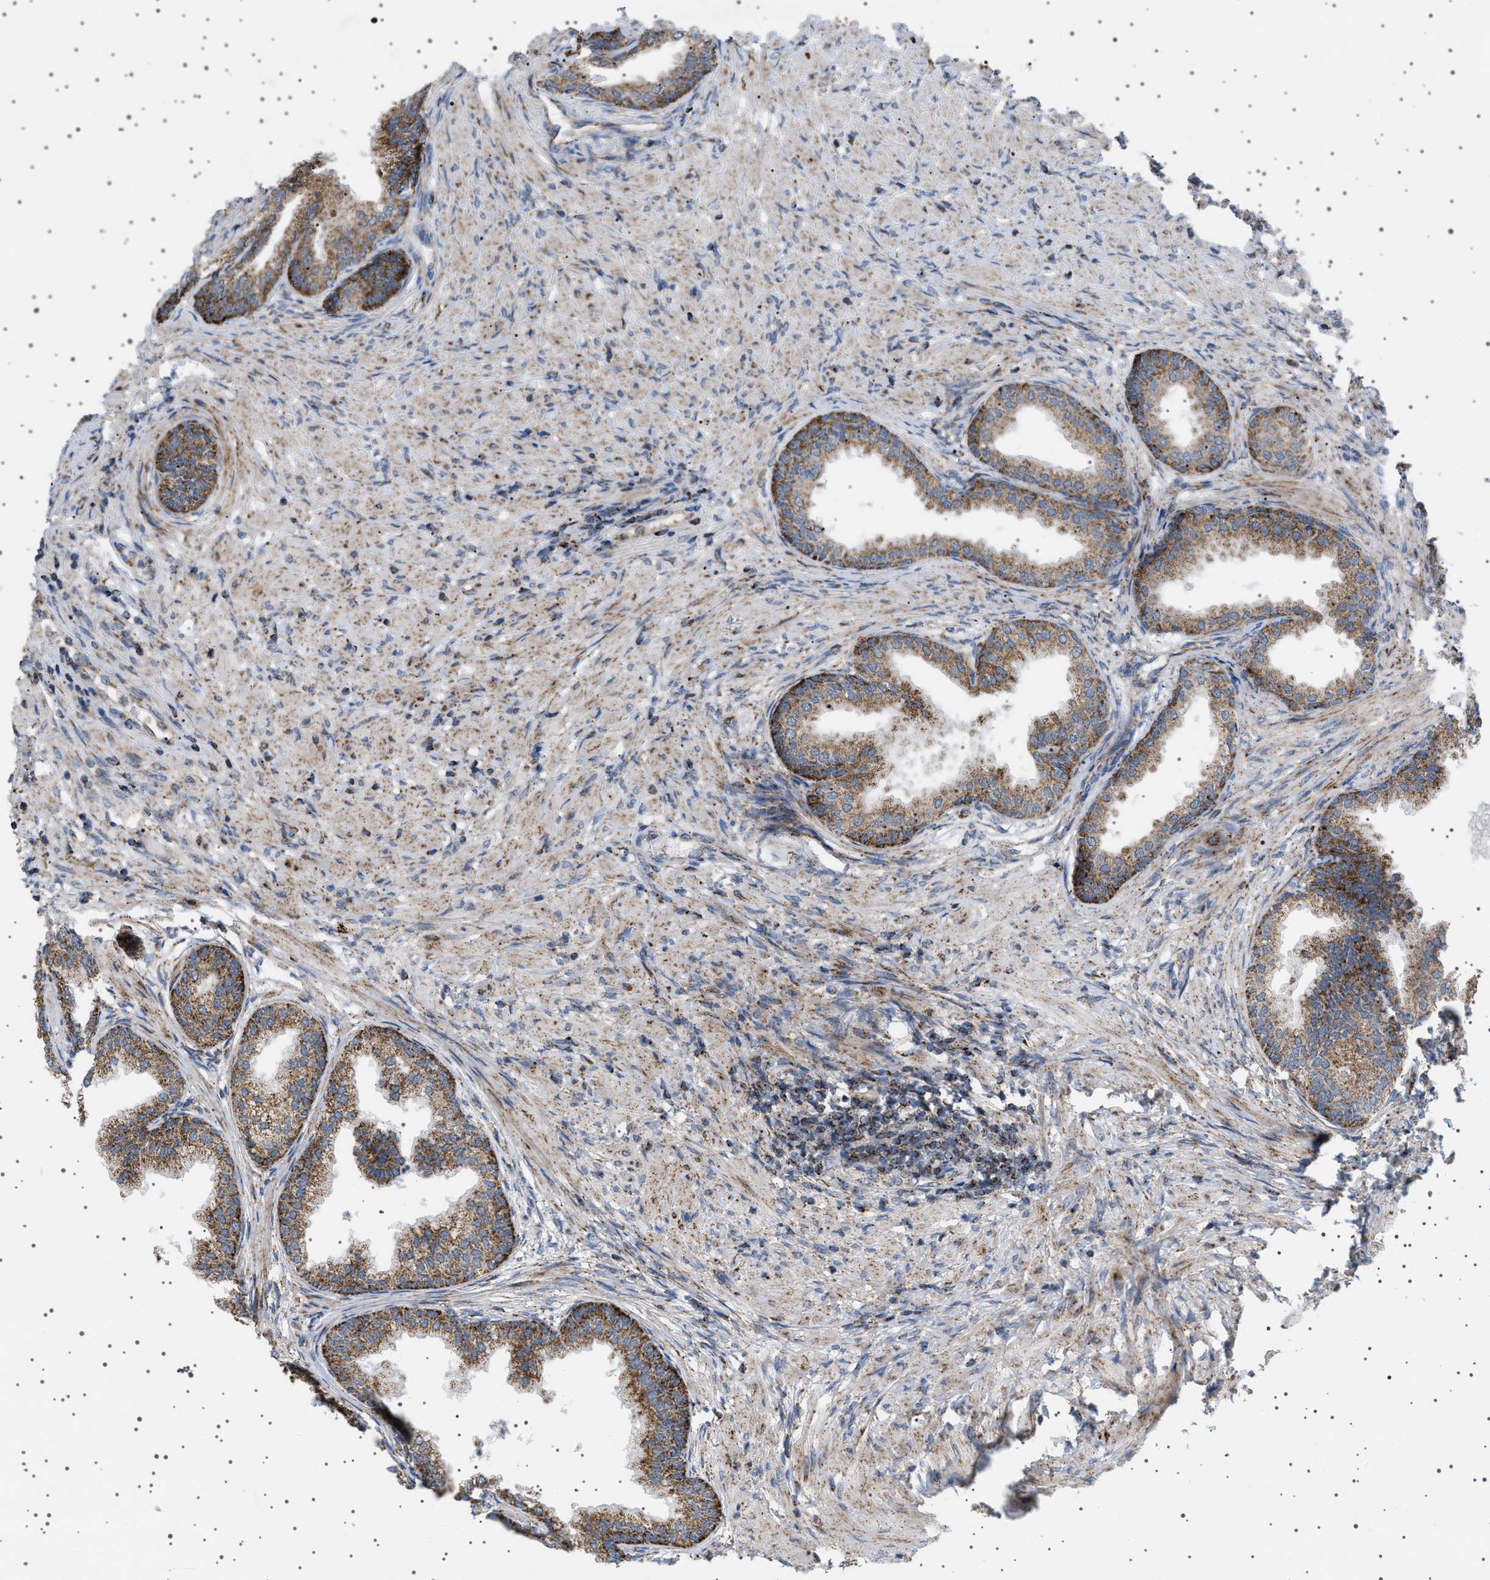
{"staining": {"intensity": "strong", "quantity": ">75%", "location": "cytoplasmic/membranous"}, "tissue": "prostate", "cell_type": "Glandular cells", "image_type": "normal", "snomed": [{"axis": "morphology", "description": "Normal tissue, NOS"}, {"axis": "topography", "description": "Prostate"}], "caption": "The histopathology image displays immunohistochemical staining of benign prostate. There is strong cytoplasmic/membranous staining is identified in about >75% of glandular cells.", "gene": "UBXN8", "patient": {"sex": "male", "age": 76}}